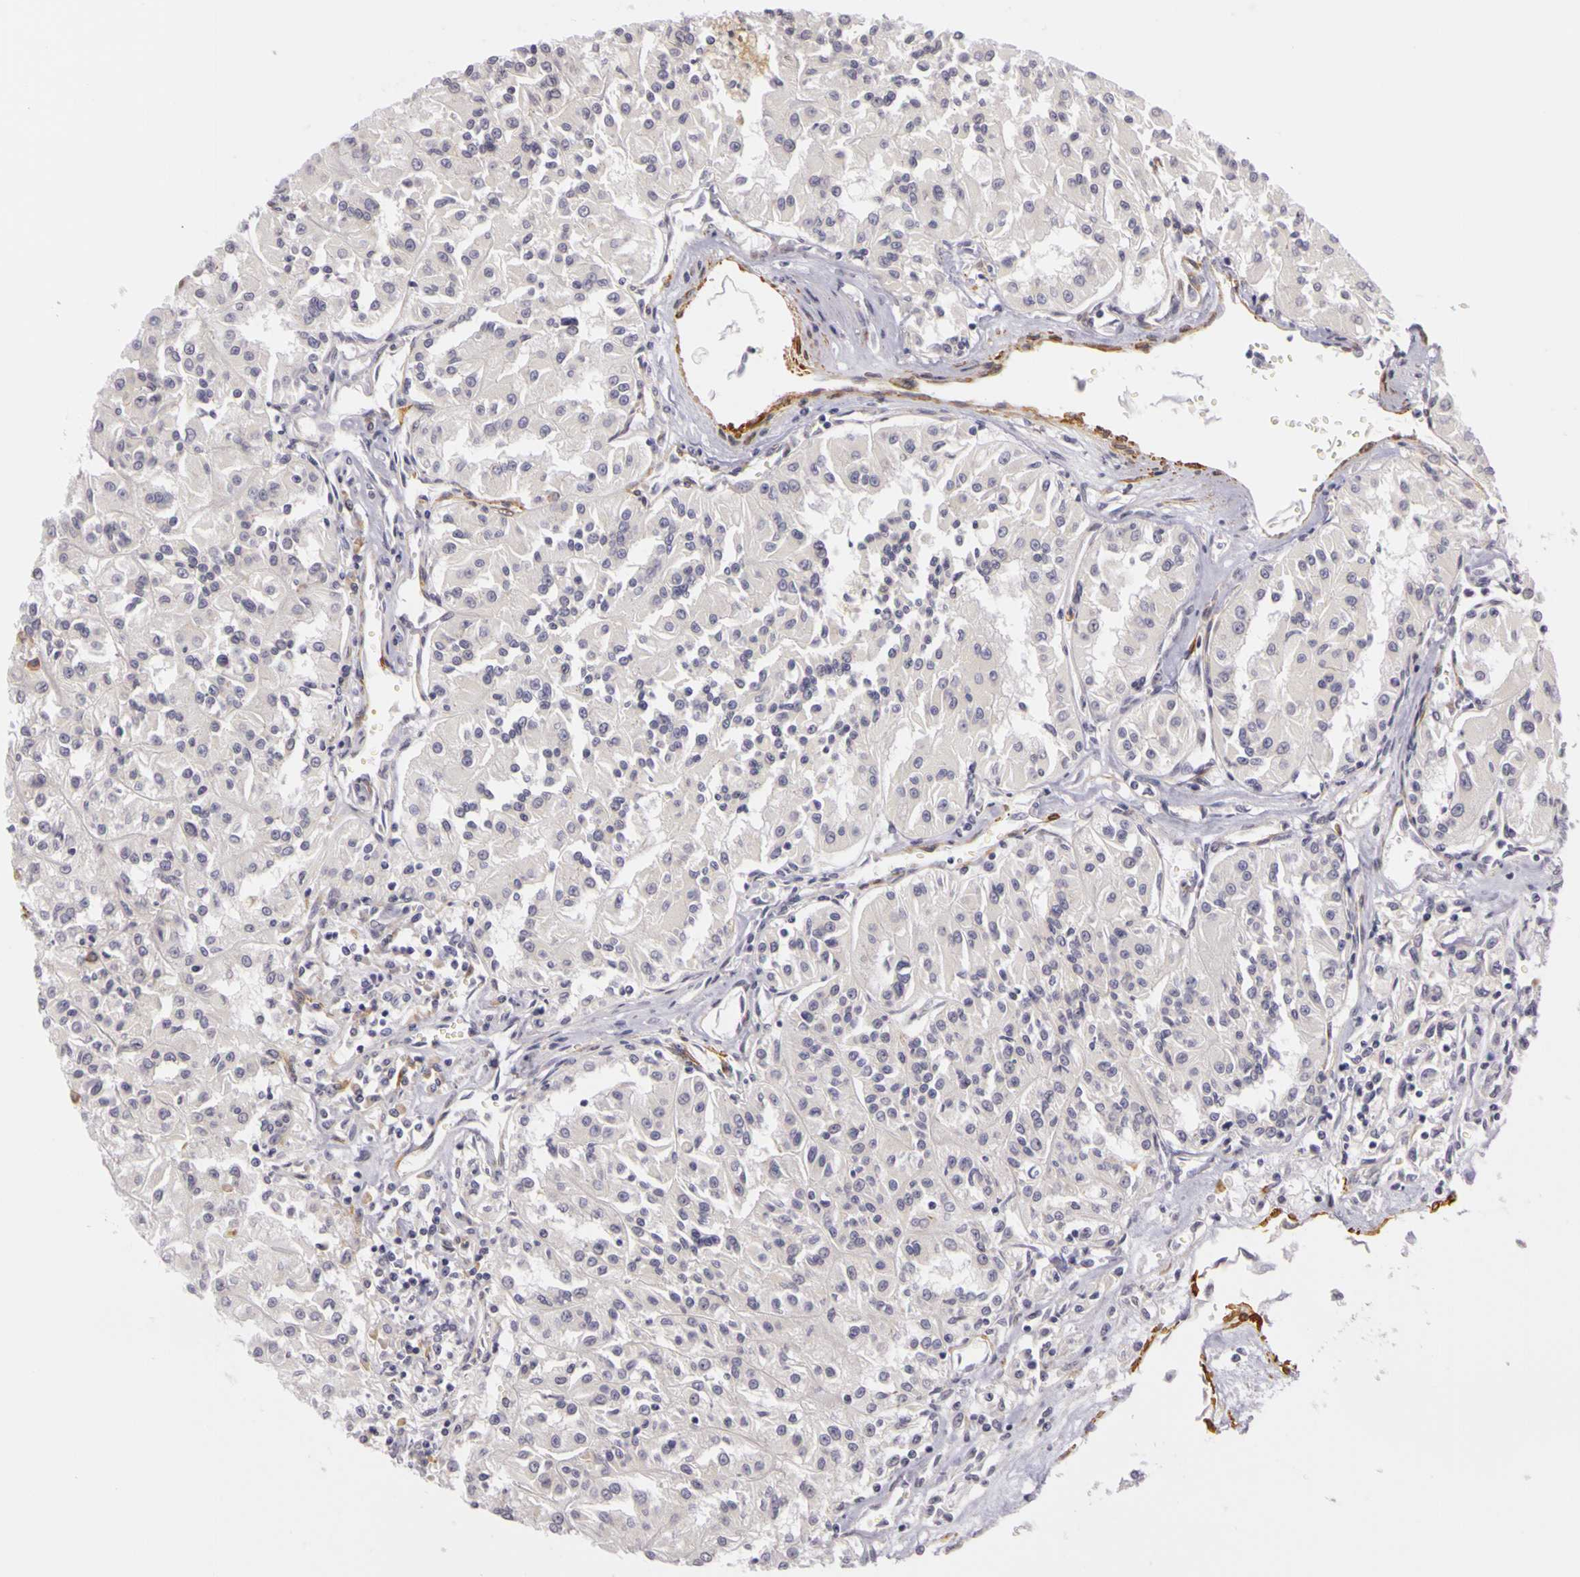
{"staining": {"intensity": "negative", "quantity": "none", "location": "none"}, "tissue": "renal cancer", "cell_type": "Tumor cells", "image_type": "cancer", "snomed": [{"axis": "morphology", "description": "Adenocarcinoma, NOS"}, {"axis": "topography", "description": "Kidney"}], "caption": "Immunohistochemistry of human adenocarcinoma (renal) shows no positivity in tumor cells. (DAB (3,3'-diaminobenzidine) immunohistochemistry (IHC) with hematoxylin counter stain).", "gene": "CNTN2", "patient": {"sex": "male", "age": 78}}